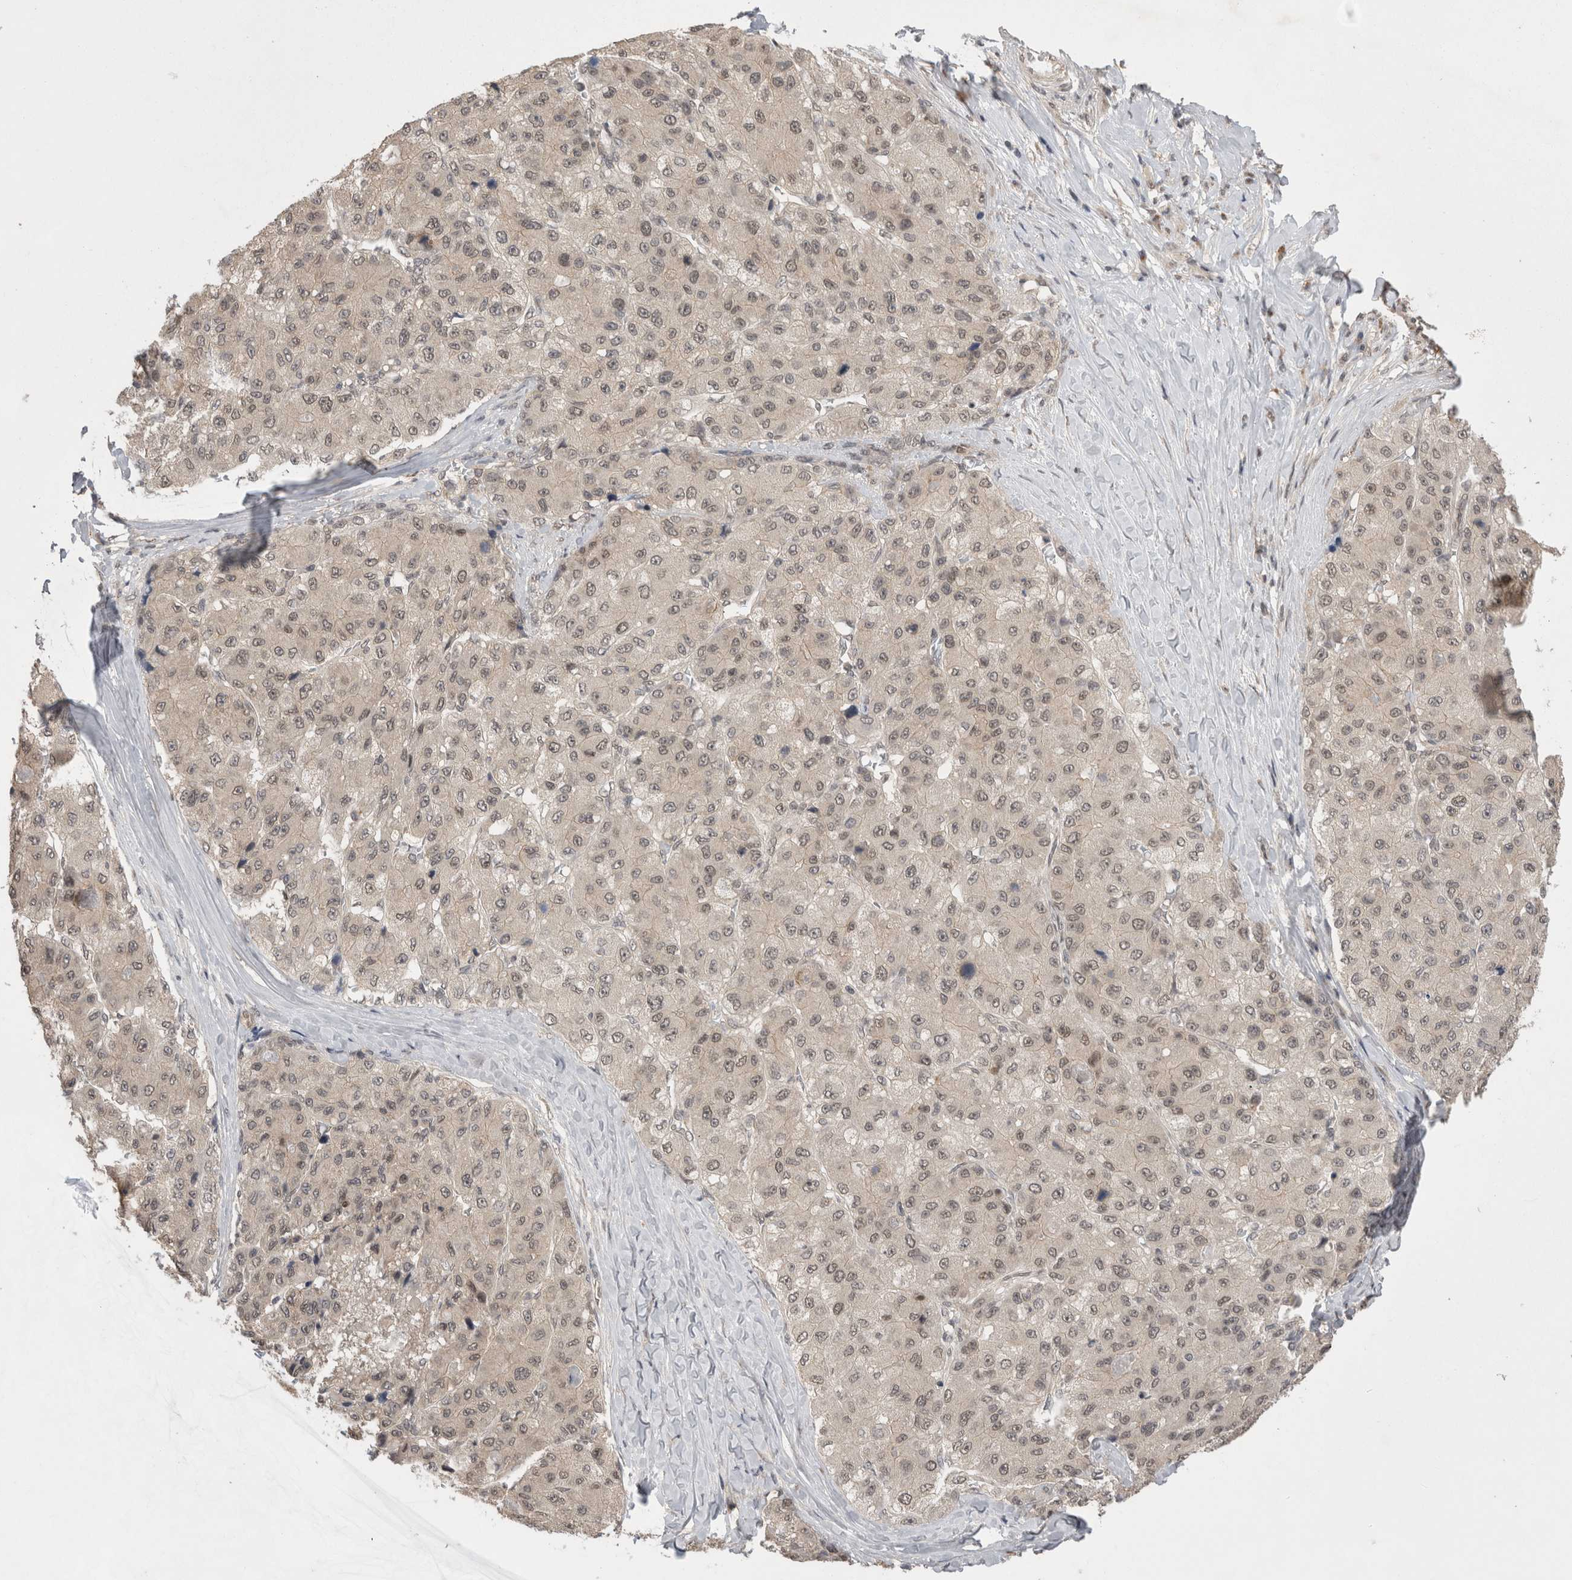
{"staining": {"intensity": "weak", "quantity": "<25%", "location": "nuclear"}, "tissue": "liver cancer", "cell_type": "Tumor cells", "image_type": "cancer", "snomed": [{"axis": "morphology", "description": "Carcinoma, Hepatocellular, NOS"}, {"axis": "topography", "description": "Liver"}], "caption": "Liver cancer (hepatocellular carcinoma) was stained to show a protein in brown. There is no significant positivity in tumor cells.", "gene": "ZNF341", "patient": {"sex": "male", "age": 80}}